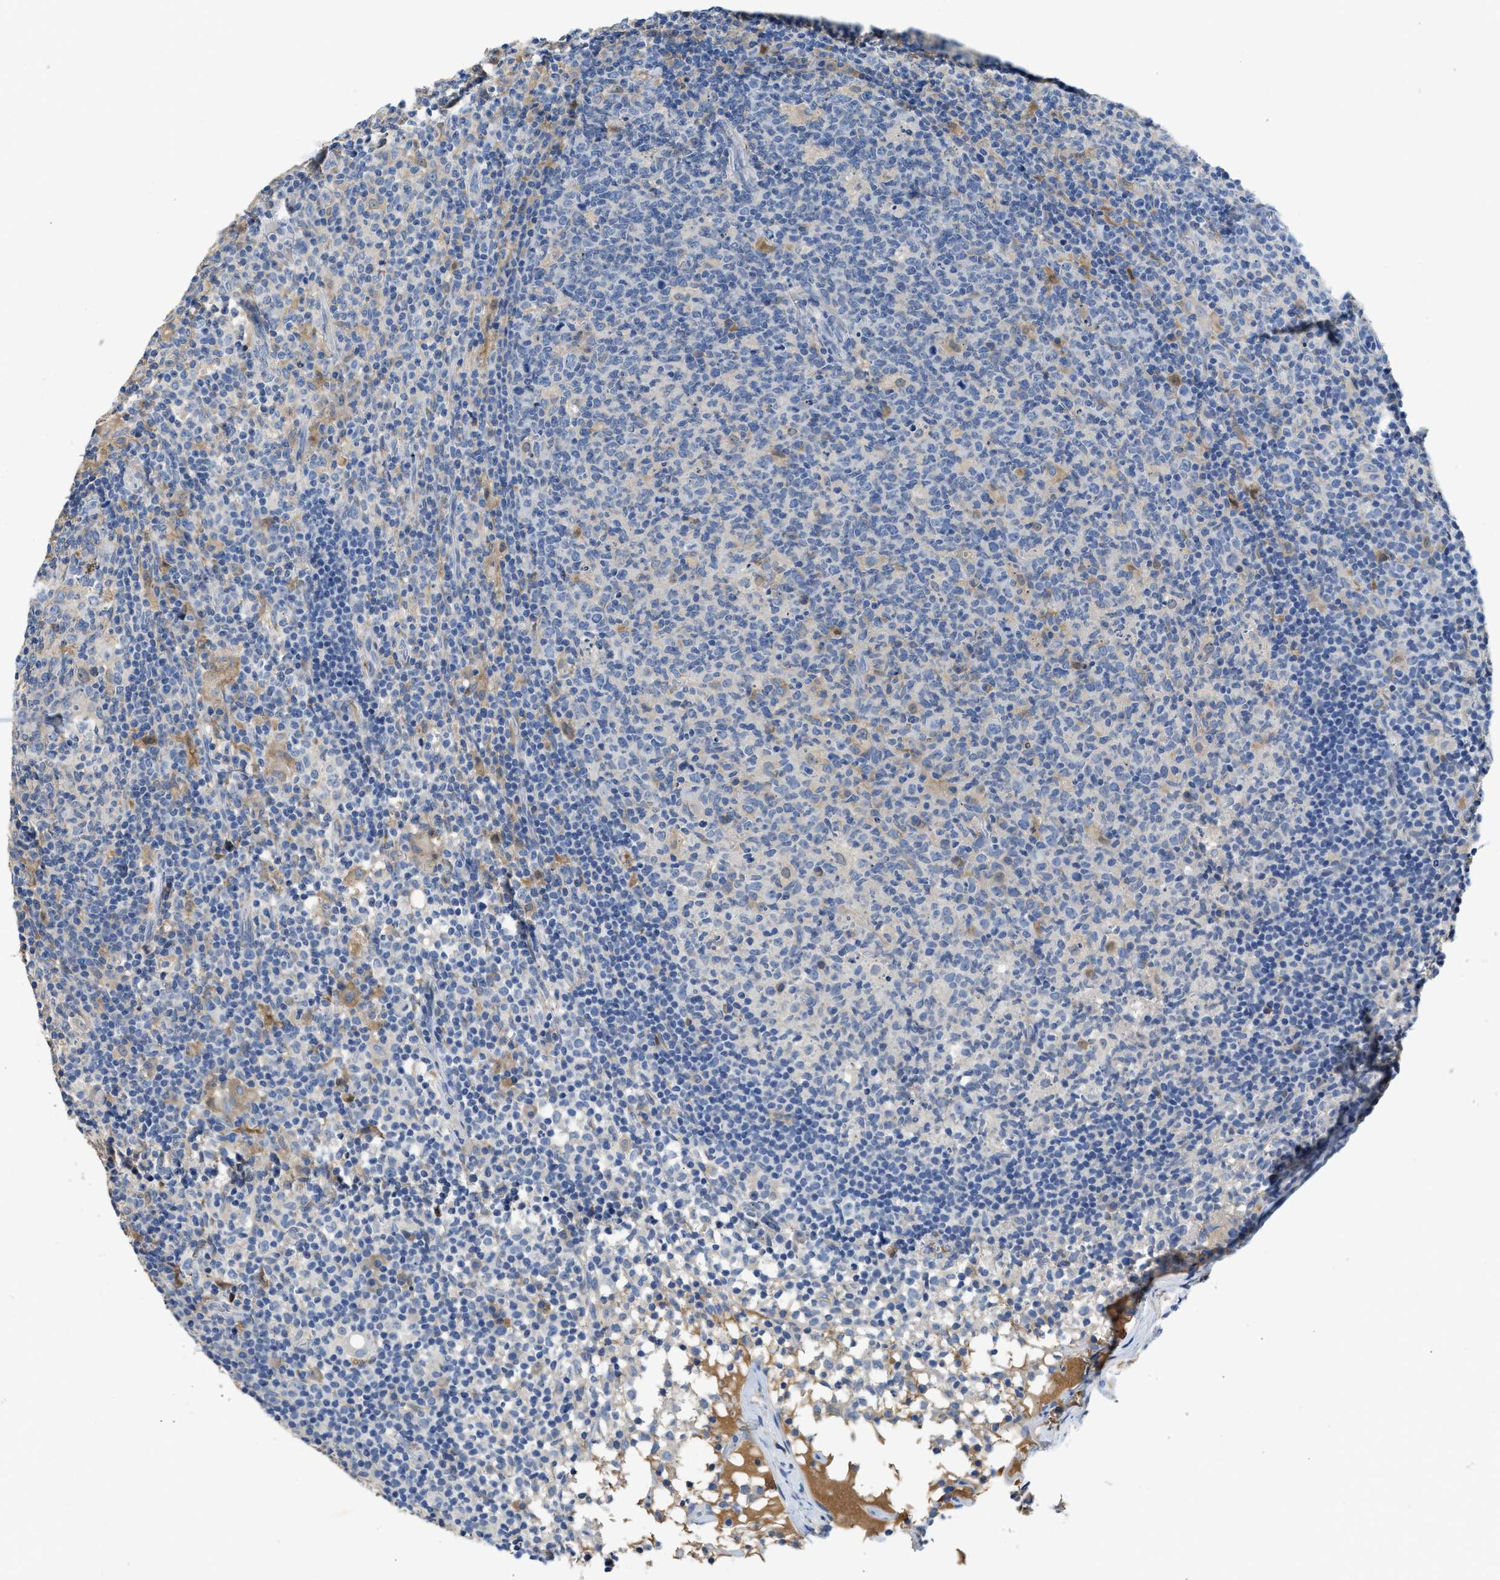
{"staining": {"intensity": "weak", "quantity": "<25%", "location": "cytoplasmic/membranous"}, "tissue": "lymph node", "cell_type": "Germinal center cells", "image_type": "normal", "snomed": [{"axis": "morphology", "description": "Normal tissue, NOS"}, {"axis": "morphology", "description": "Inflammation, NOS"}, {"axis": "topography", "description": "Lymph node"}], "caption": "Germinal center cells show no significant expression in unremarkable lymph node.", "gene": "C1S", "patient": {"sex": "male", "age": 55}}